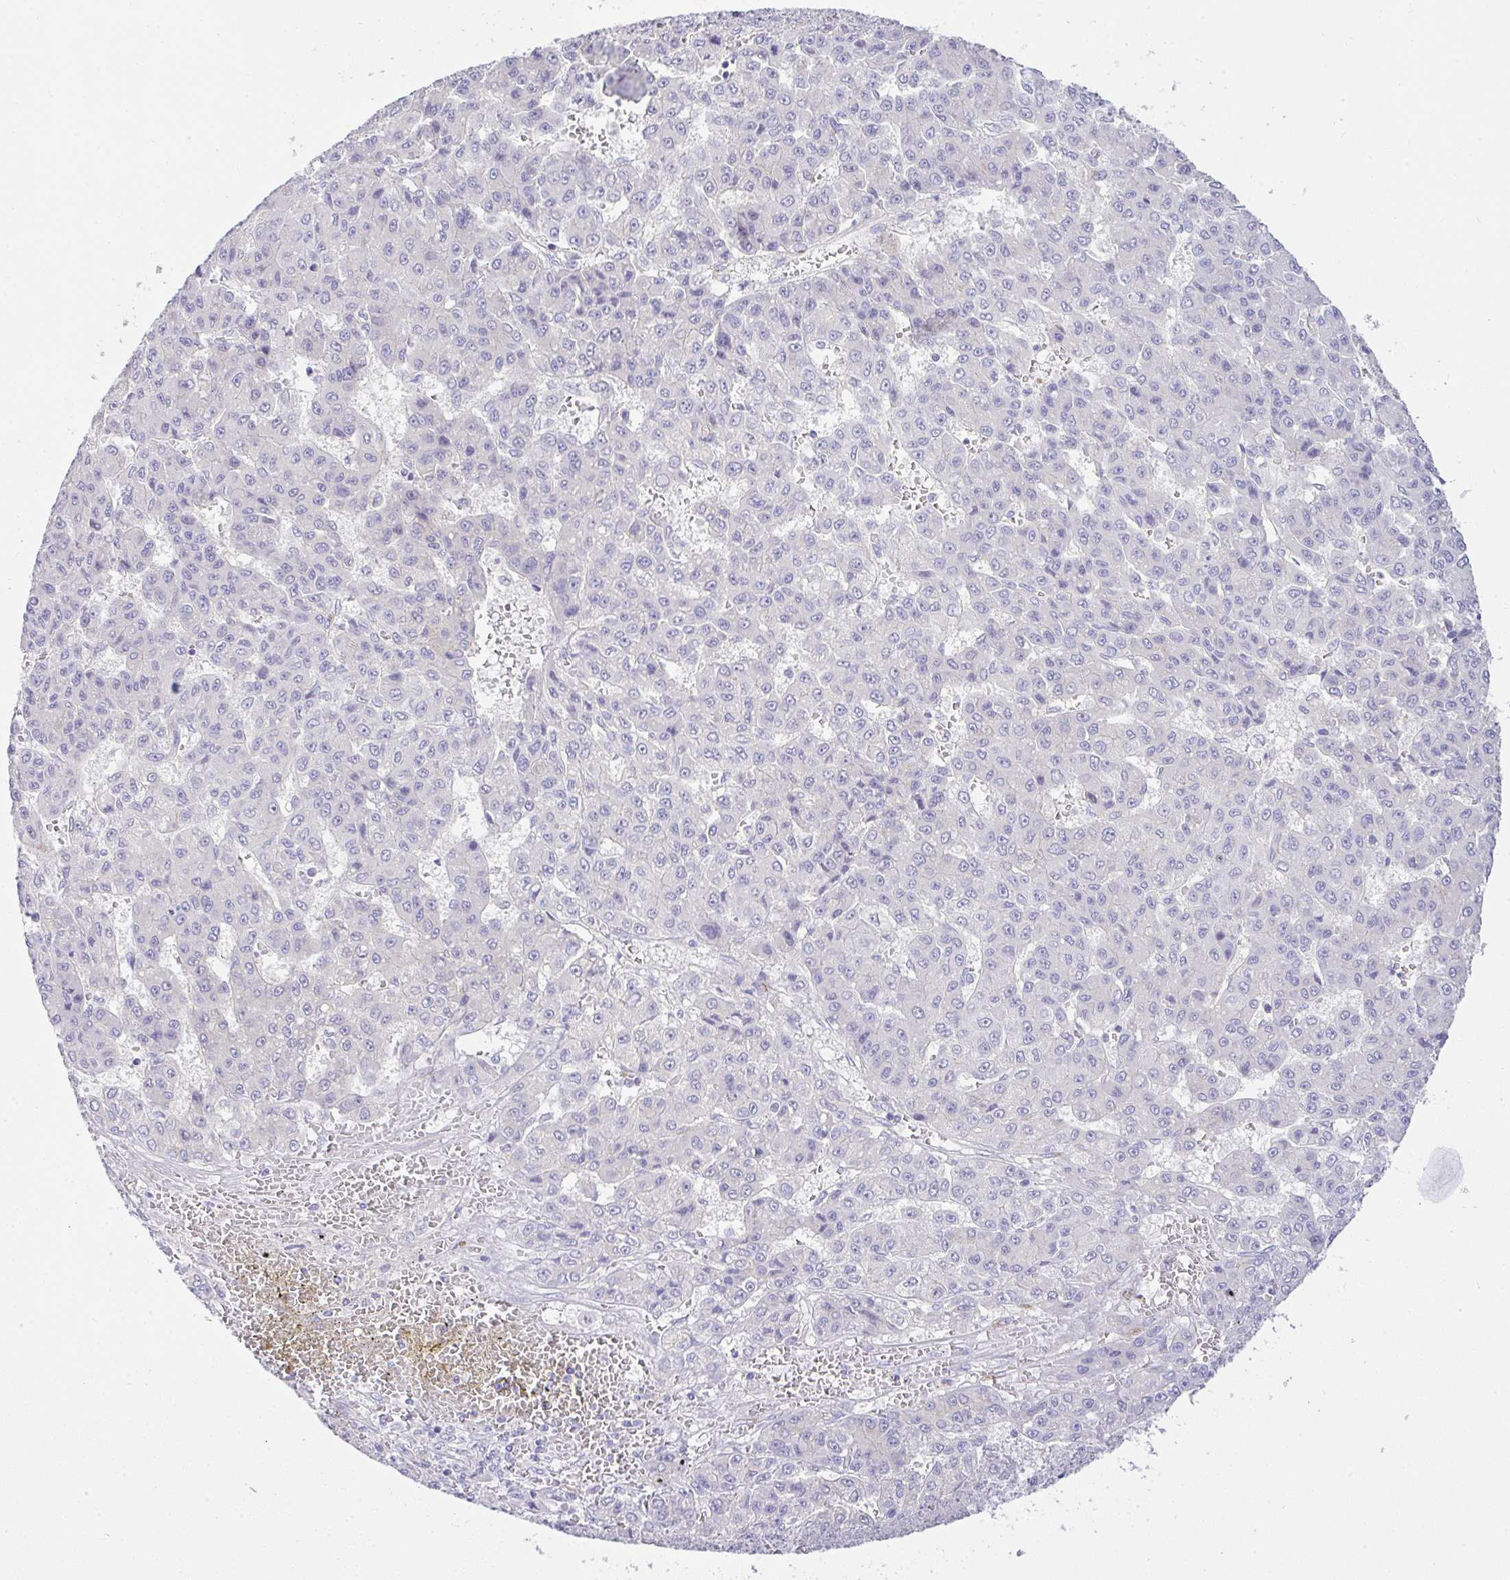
{"staining": {"intensity": "negative", "quantity": "none", "location": "none"}, "tissue": "liver cancer", "cell_type": "Tumor cells", "image_type": "cancer", "snomed": [{"axis": "morphology", "description": "Carcinoma, Hepatocellular, NOS"}, {"axis": "topography", "description": "Liver"}], "caption": "An immunohistochemistry (IHC) histopathology image of hepatocellular carcinoma (liver) is shown. There is no staining in tumor cells of hepatocellular carcinoma (liver).", "gene": "FAM177A1", "patient": {"sex": "male", "age": 70}}